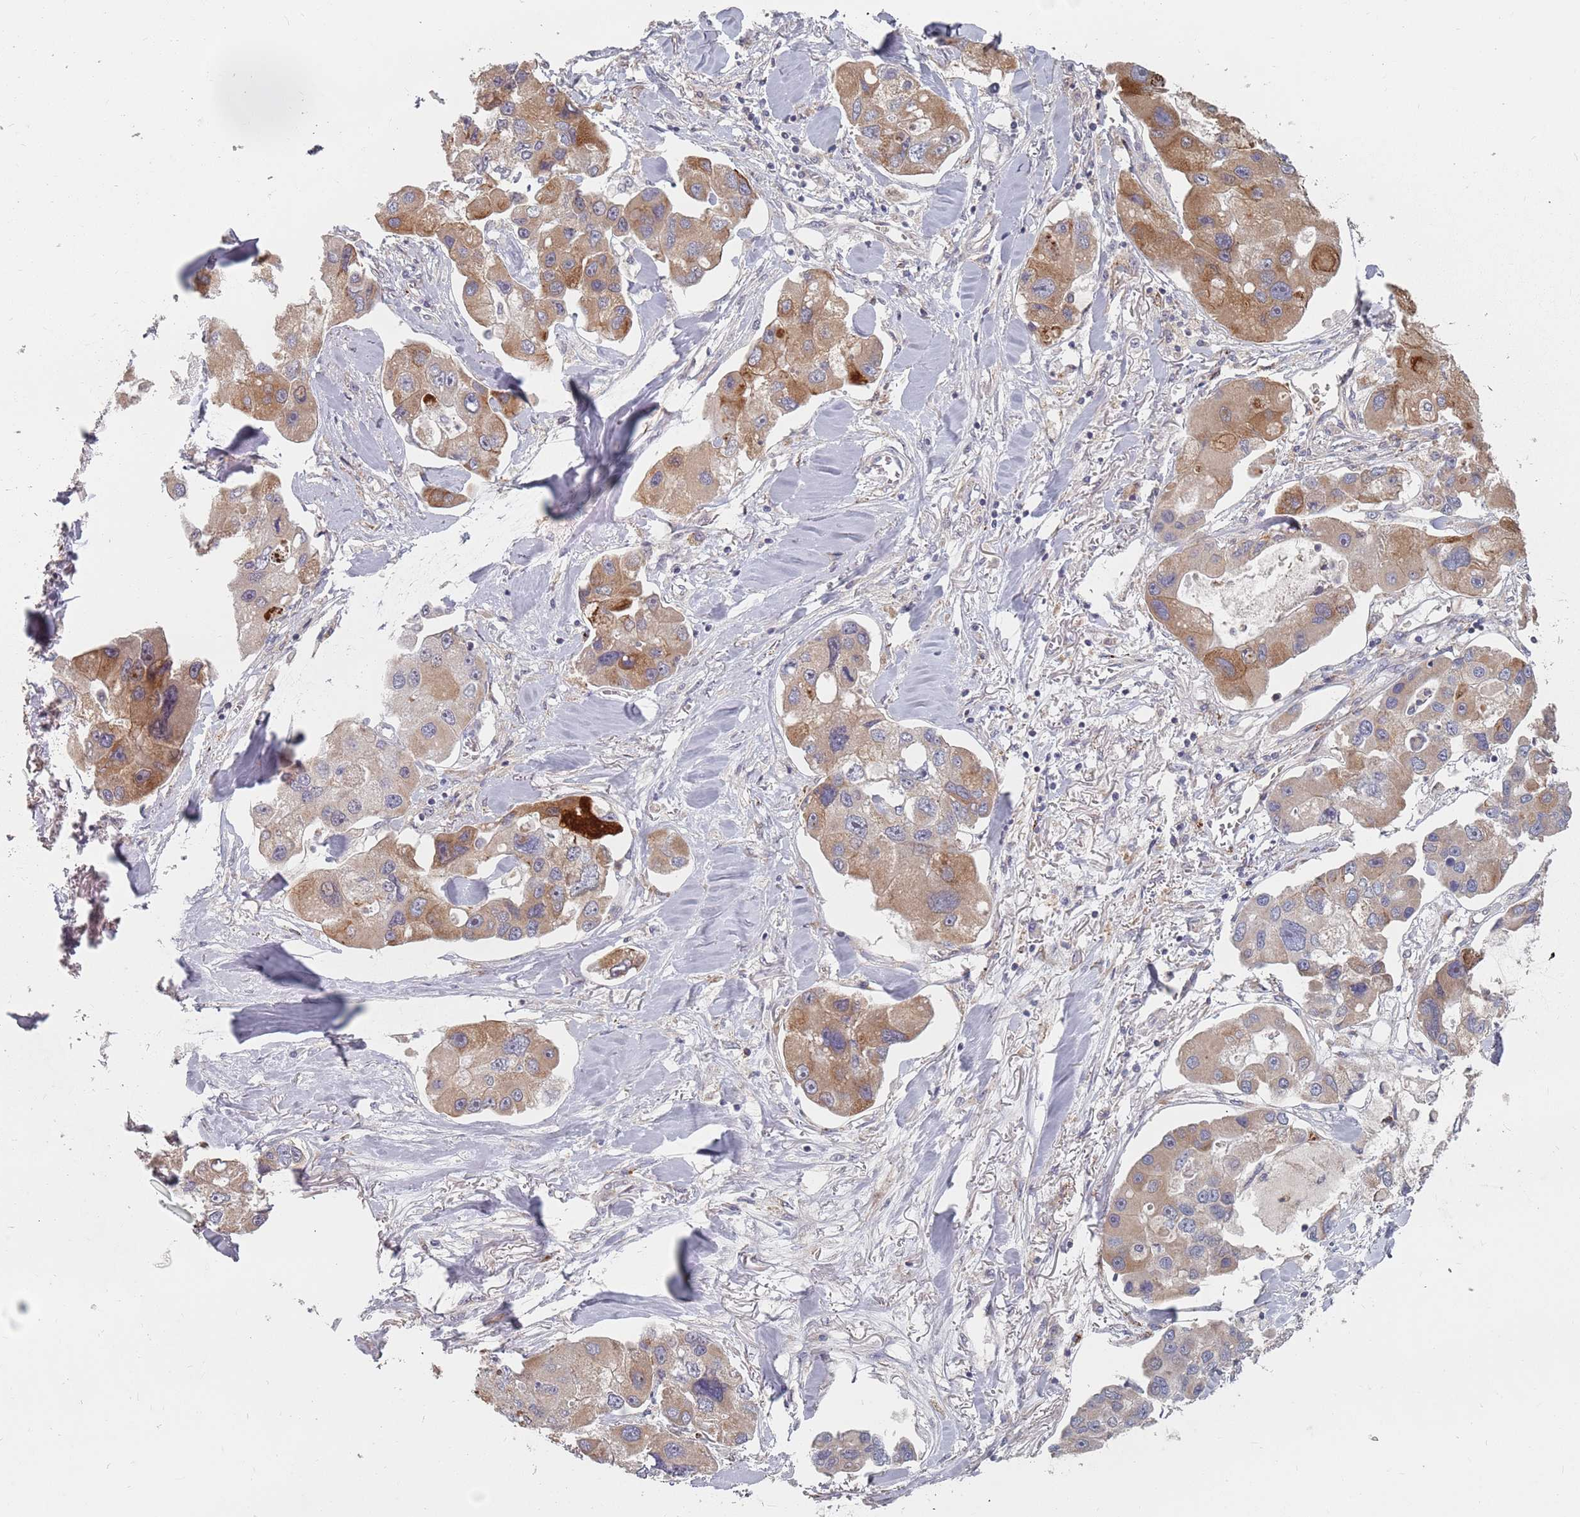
{"staining": {"intensity": "moderate", "quantity": ">75%", "location": "cytoplasmic/membranous"}, "tissue": "lung cancer", "cell_type": "Tumor cells", "image_type": "cancer", "snomed": [{"axis": "morphology", "description": "Adenocarcinoma, NOS"}, {"axis": "topography", "description": "Lung"}], "caption": "Protein expression analysis of human lung adenocarcinoma reveals moderate cytoplasmic/membranous positivity in about >75% of tumor cells. Ihc stains the protein of interest in brown and the nuclei are stained blue.", "gene": "ADAL", "patient": {"sex": "female", "age": 54}}